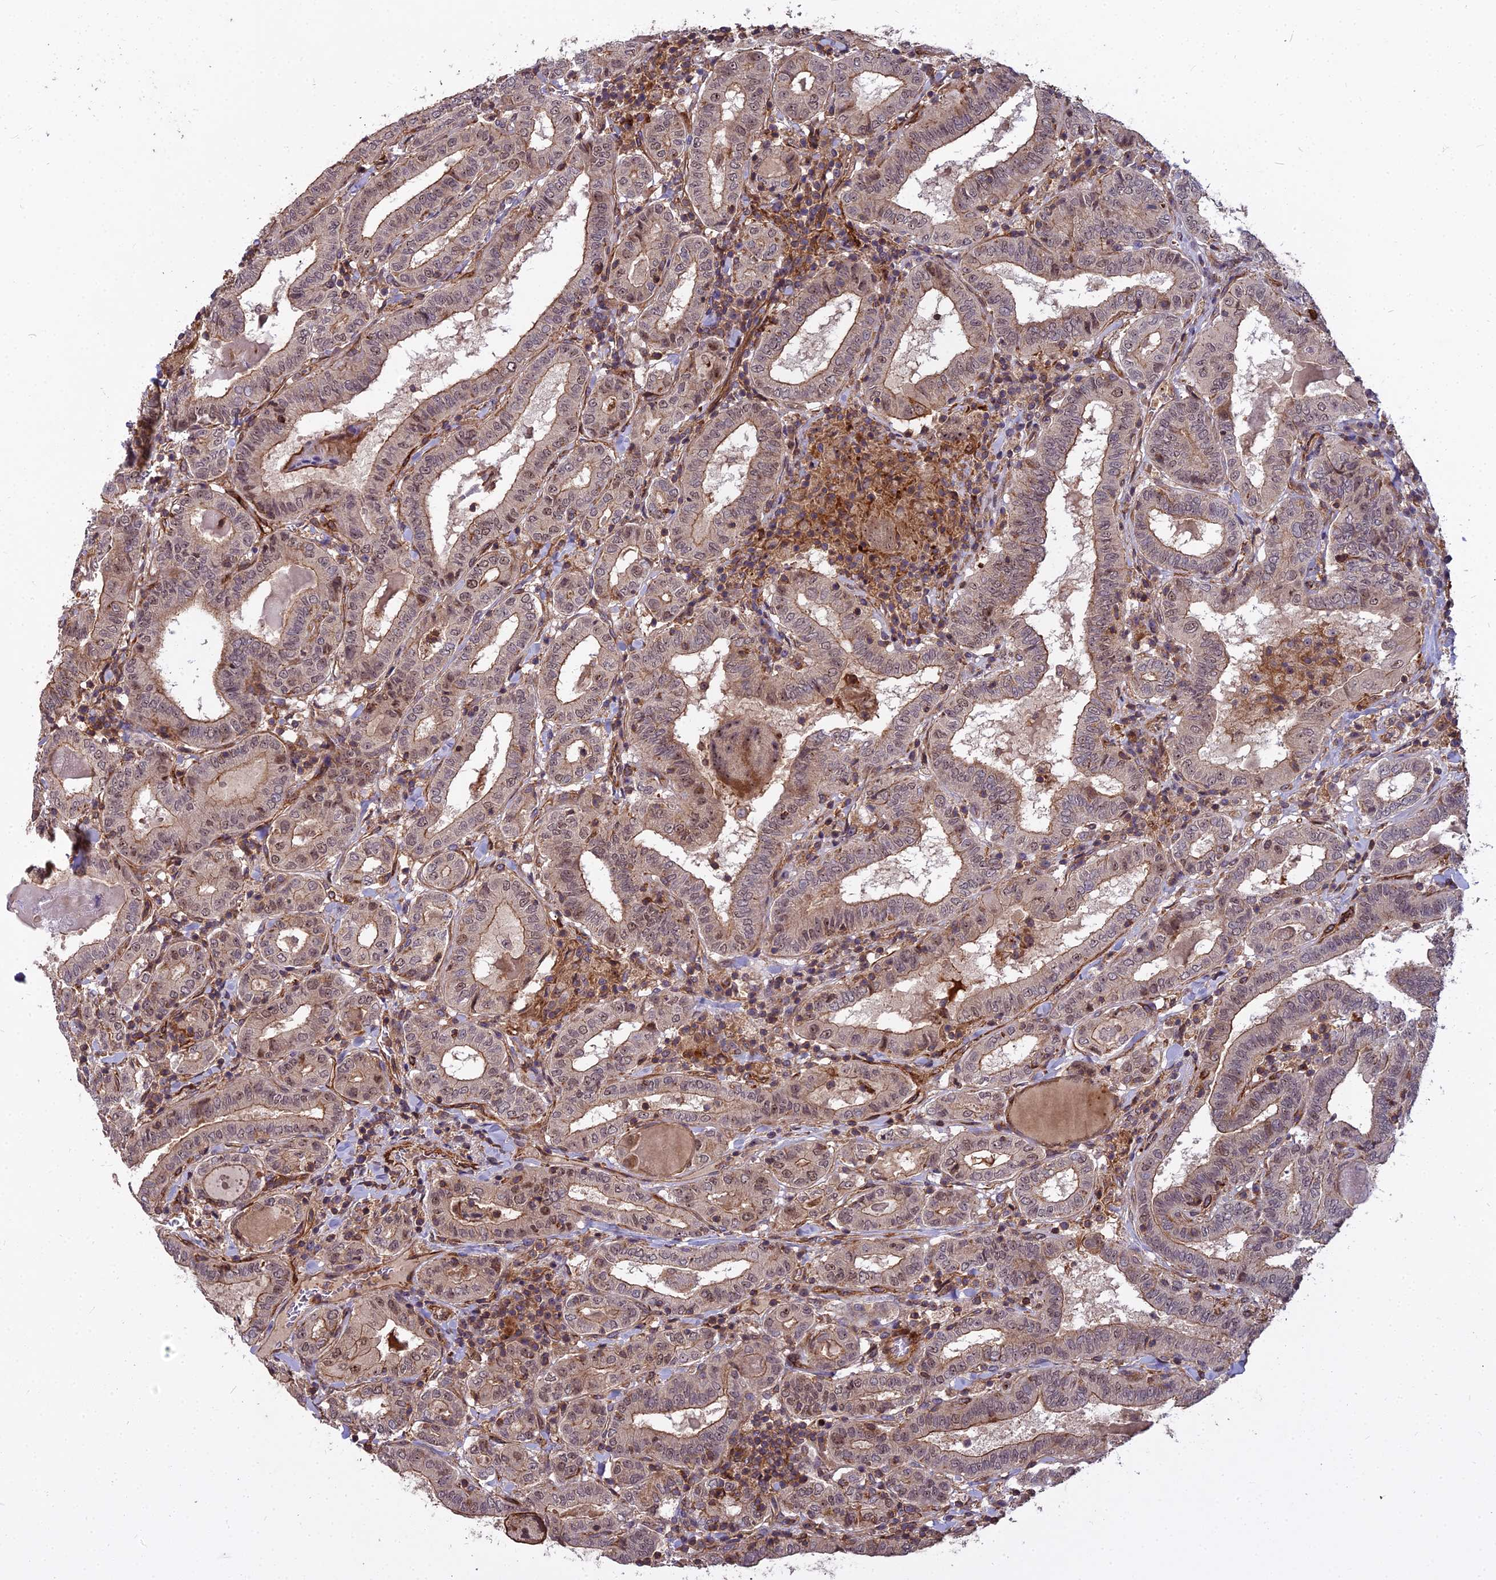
{"staining": {"intensity": "moderate", "quantity": ">75%", "location": "cytoplasmic/membranous,nuclear"}, "tissue": "thyroid cancer", "cell_type": "Tumor cells", "image_type": "cancer", "snomed": [{"axis": "morphology", "description": "Papillary adenocarcinoma, NOS"}, {"axis": "topography", "description": "Thyroid gland"}], "caption": "Protein expression by immunohistochemistry reveals moderate cytoplasmic/membranous and nuclear positivity in about >75% of tumor cells in thyroid cancer (papillary adenocarcinoma).", "gene": "TCEA3", "patient": {"sex": "female", "age": 72}}